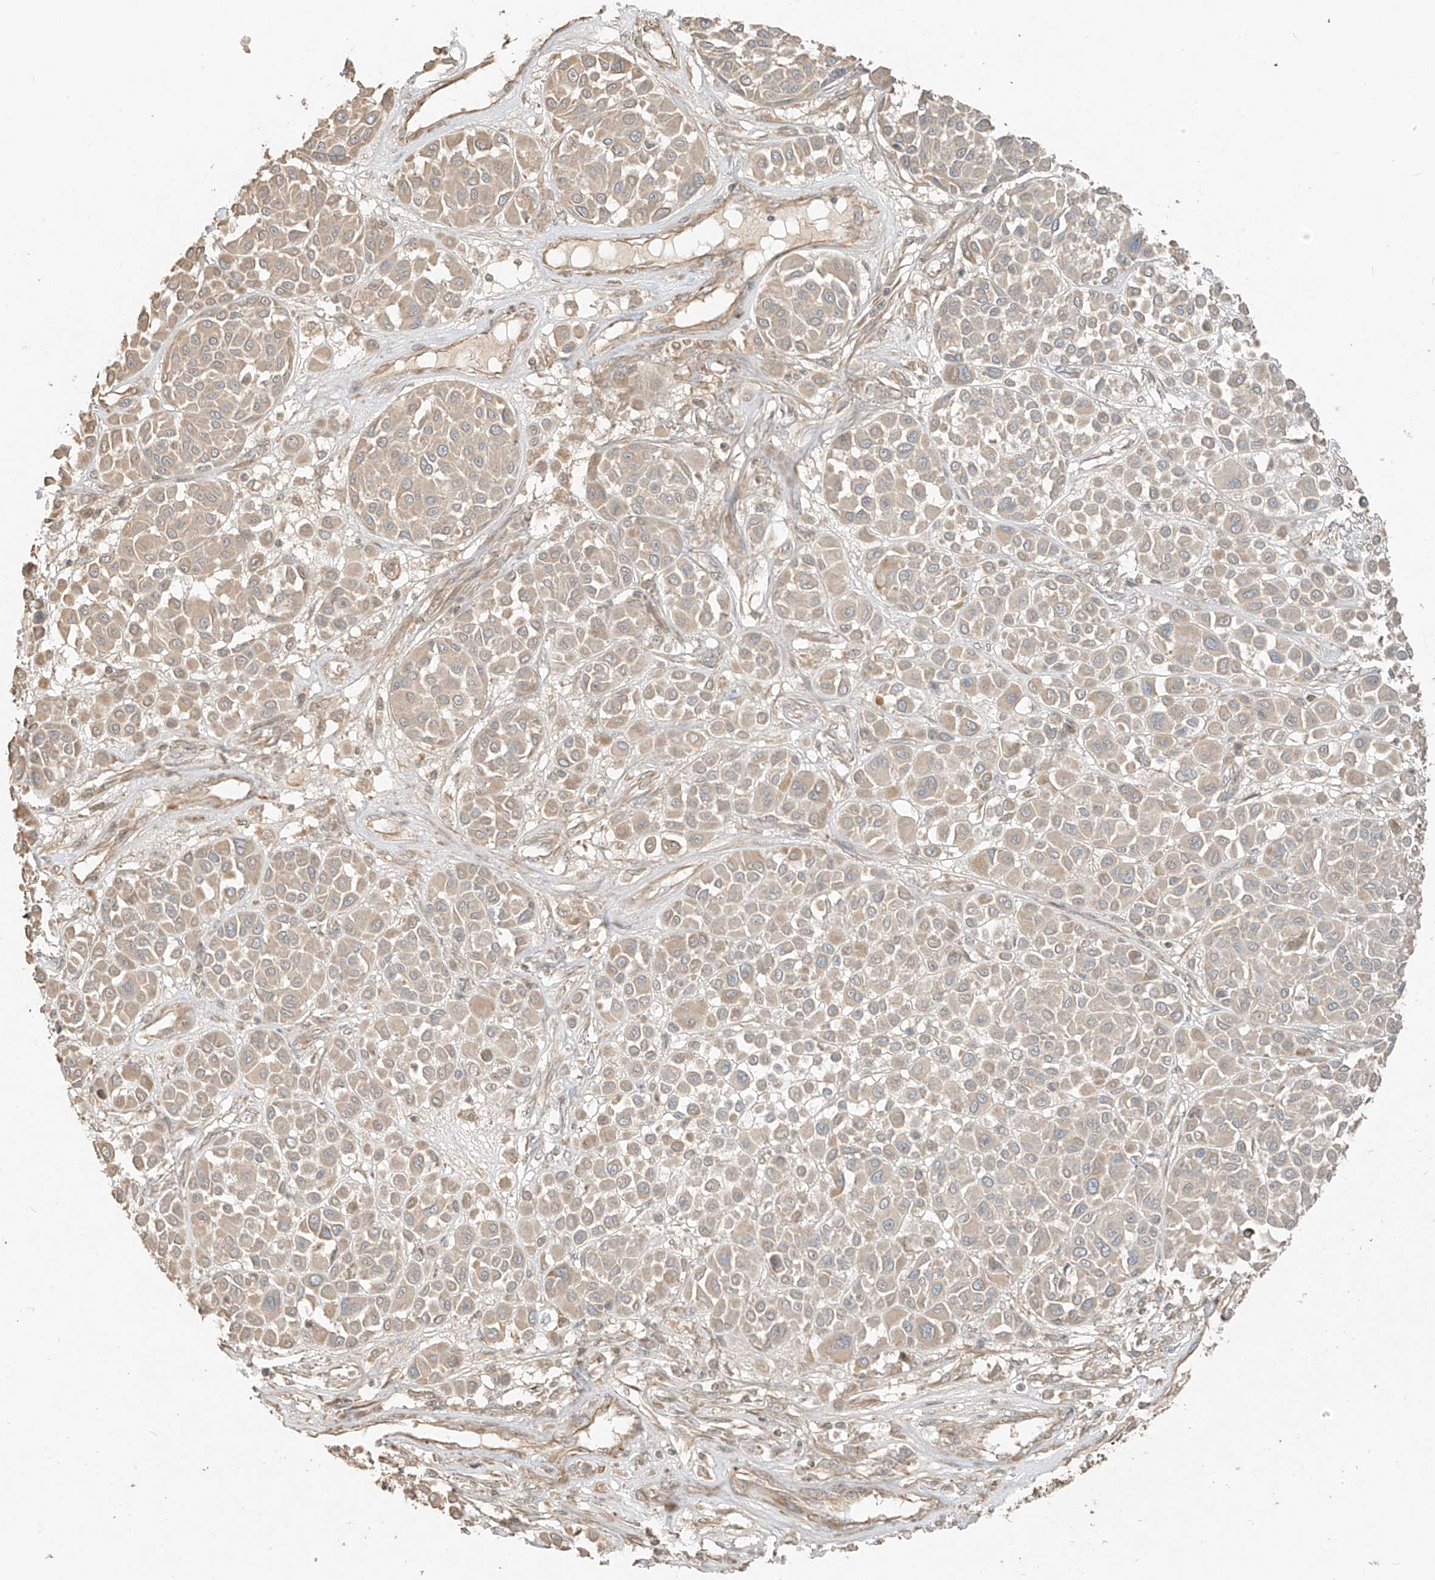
{"staining": {"intensity": "weak", "quantity": ">75%", "location": "cytoplasmic/membranous"}, "tissue": "melanoma", "cell_type": "Tumor cells", "image_type": "cancer", "snomed": [{"axis": "morphology", "description": "Malignant melanoma, Metastatic site"}, {"axis": "topography", "description": "Soft tissue"}], "caption": "Weak cytoplasmic/membranous positivity for a protein is identified in approximately >75% of tumor cells of malignant melanoma (metastatic site) using immunohistochemistry (IHC).", "gene": "ANKZF1", "patient": {"sex": "male", "age": 41}}